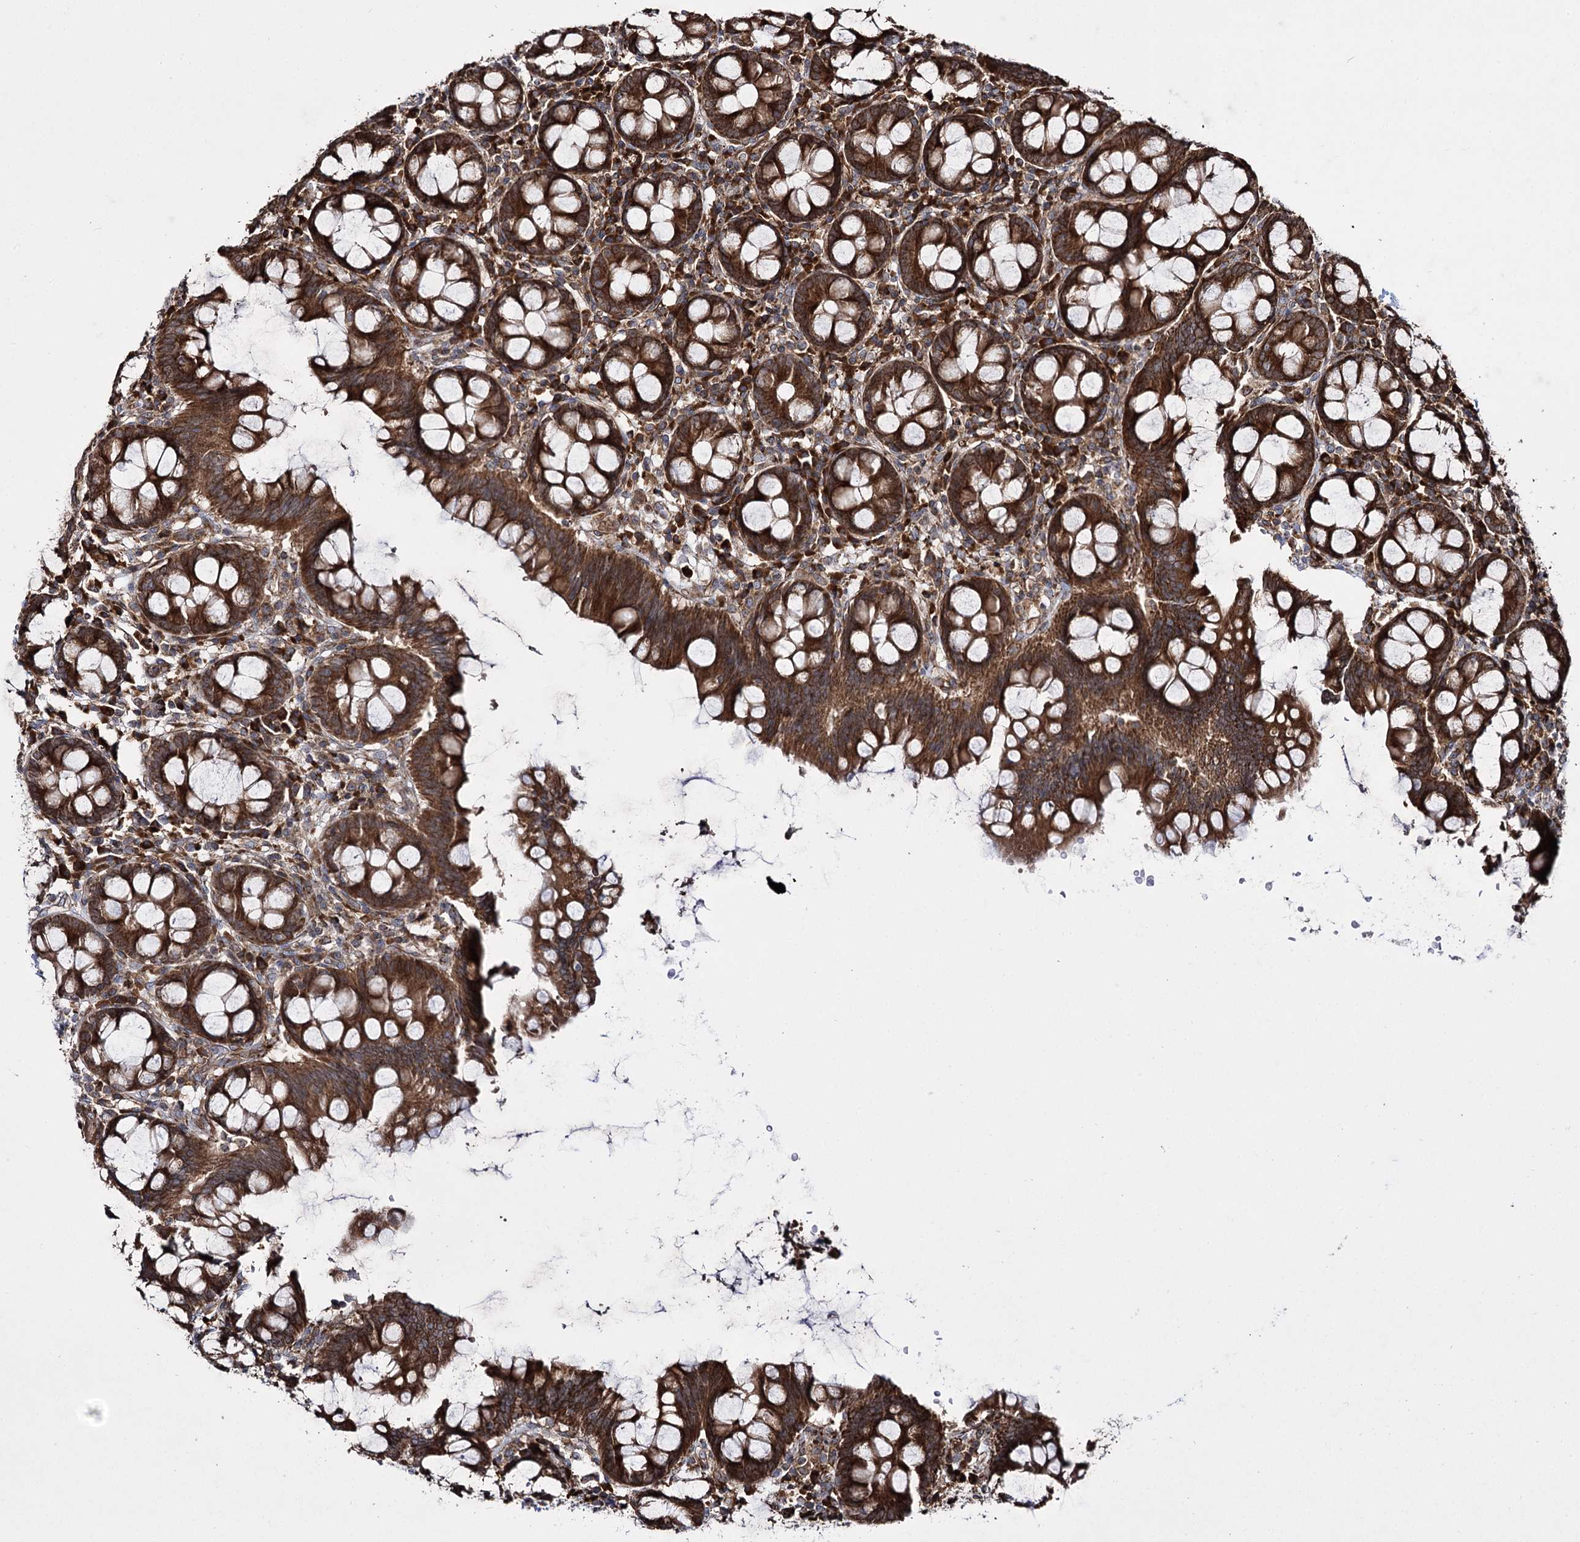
{"staining": {"intensity": "strong", "quantity": "25%-75%", "location": "cytoplasmic/membranous"}, "tissue": "colon", "cell_type": "Endothelial cells", "image_type": "normal", "snomed": [{"axis": "morphology", "description": "Normal tissue, NOS"}, {"axis": "topography", "description": "Colon"}], "caption": "Immunohistochemistry (IHC) photomicrograph of unremarkable colon: colon stained using IHC demonstrates high levels of strong protein expression localized specifically in the cytoplasmic/membranous of endothelial cells, appearing as a cytoplasmic/membranous brown color.", "gene": "HECTD2", "patient": {"sex": "female", "age": 79}}